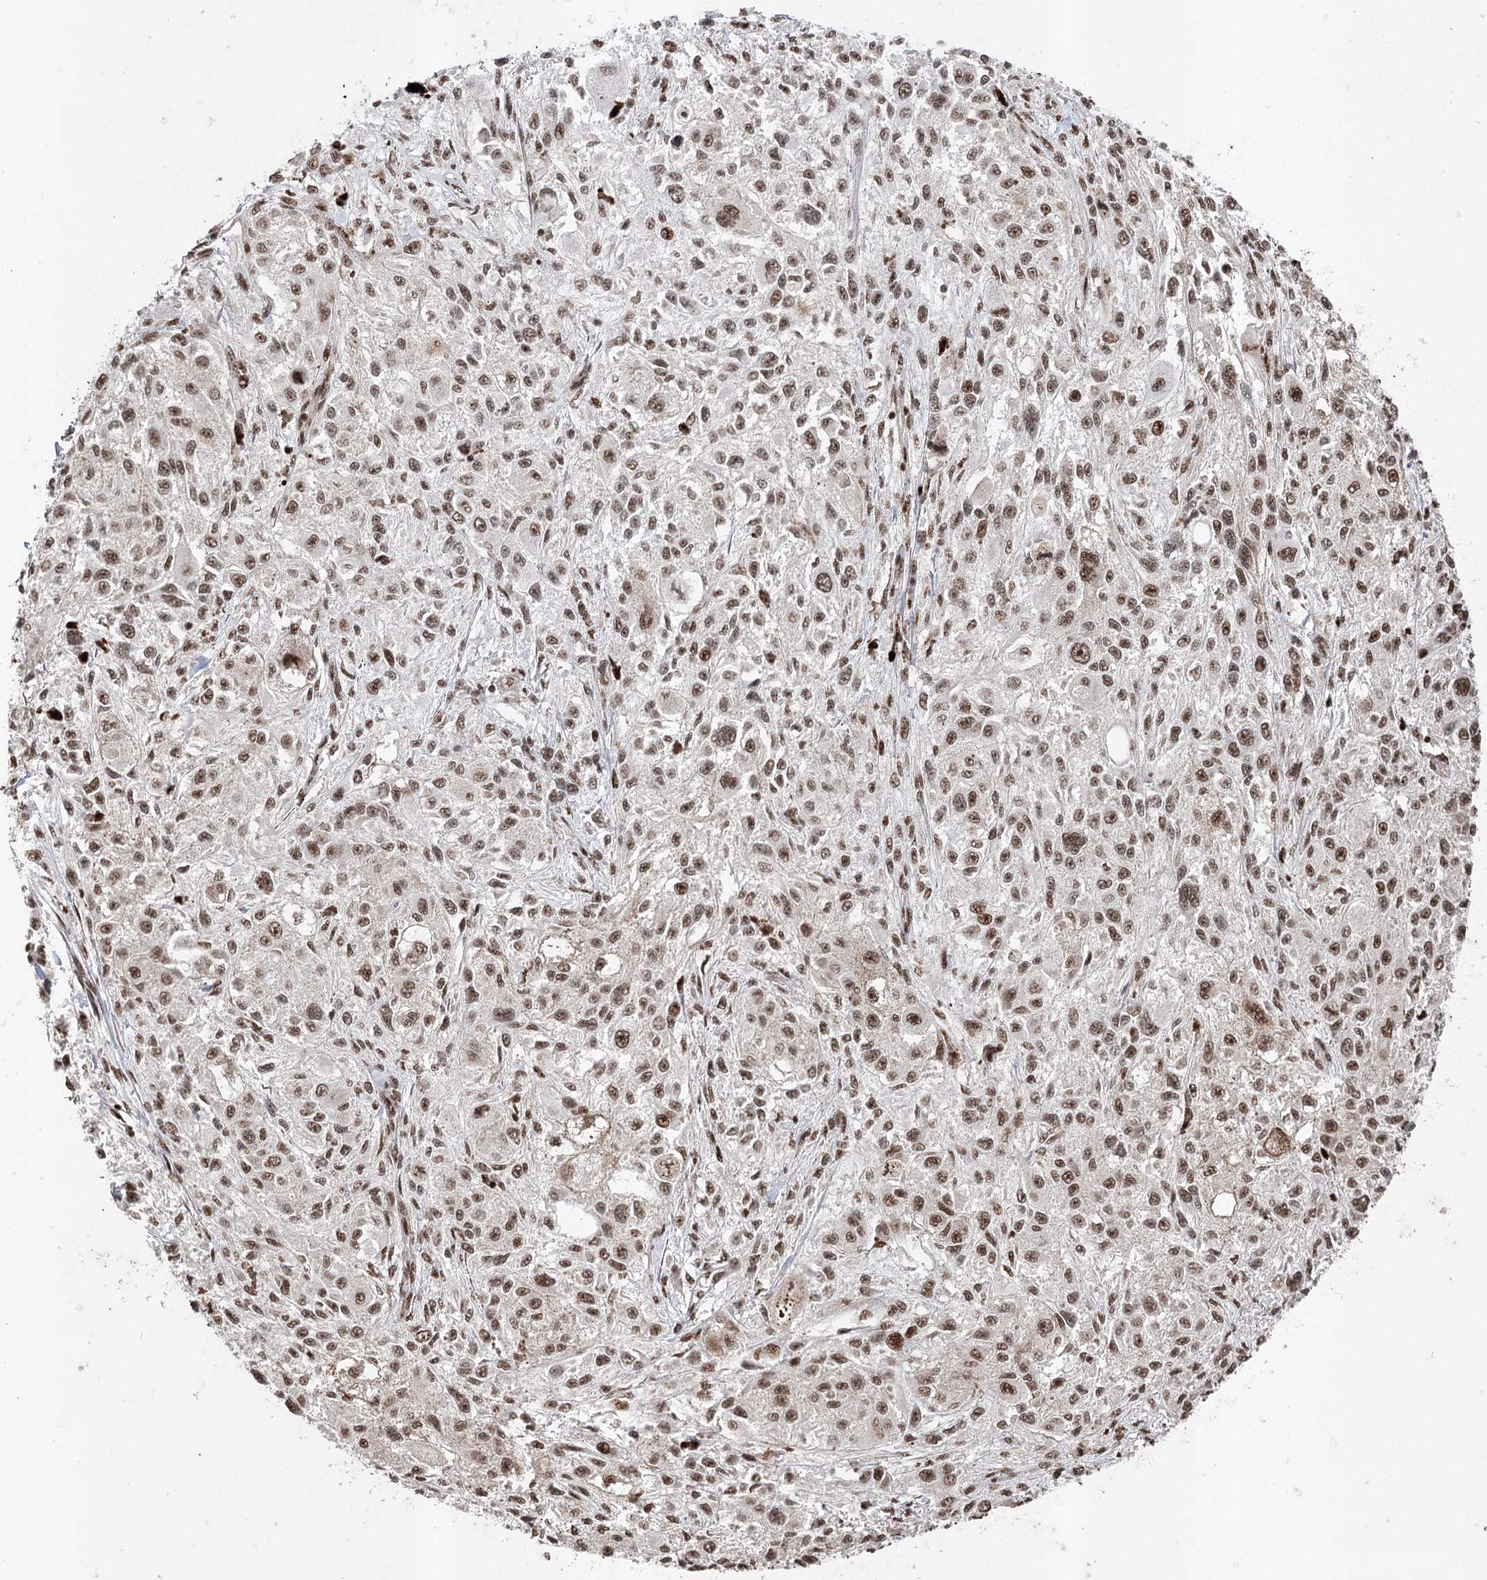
{"staining": {"intensity": "moderate", "quantity": ">75%", "location": "nuclear"}, "tissue": "melanoma", "cell_type": "Tumor cells", "image_type": "cancer", "snomed": [{"axis": "morphology", "description": "Necrosis, NOS"}, {"axis": "morphology", "description": "Malignant melanoma, NOS"}, {"axis": "topography", "description": "Skin"}], "caption": "Immunohistochemistry image of neoplastic tissue: human malignant melanoma stained using immunohistochemistry (IHC) exhibits medium levels of moderate protein expression localized specifically in the nuclear of tumor cells, appearing as a nuclear brown color.", "gene": "PDCD4", "patient": {"sex": "female", "age": 87}}